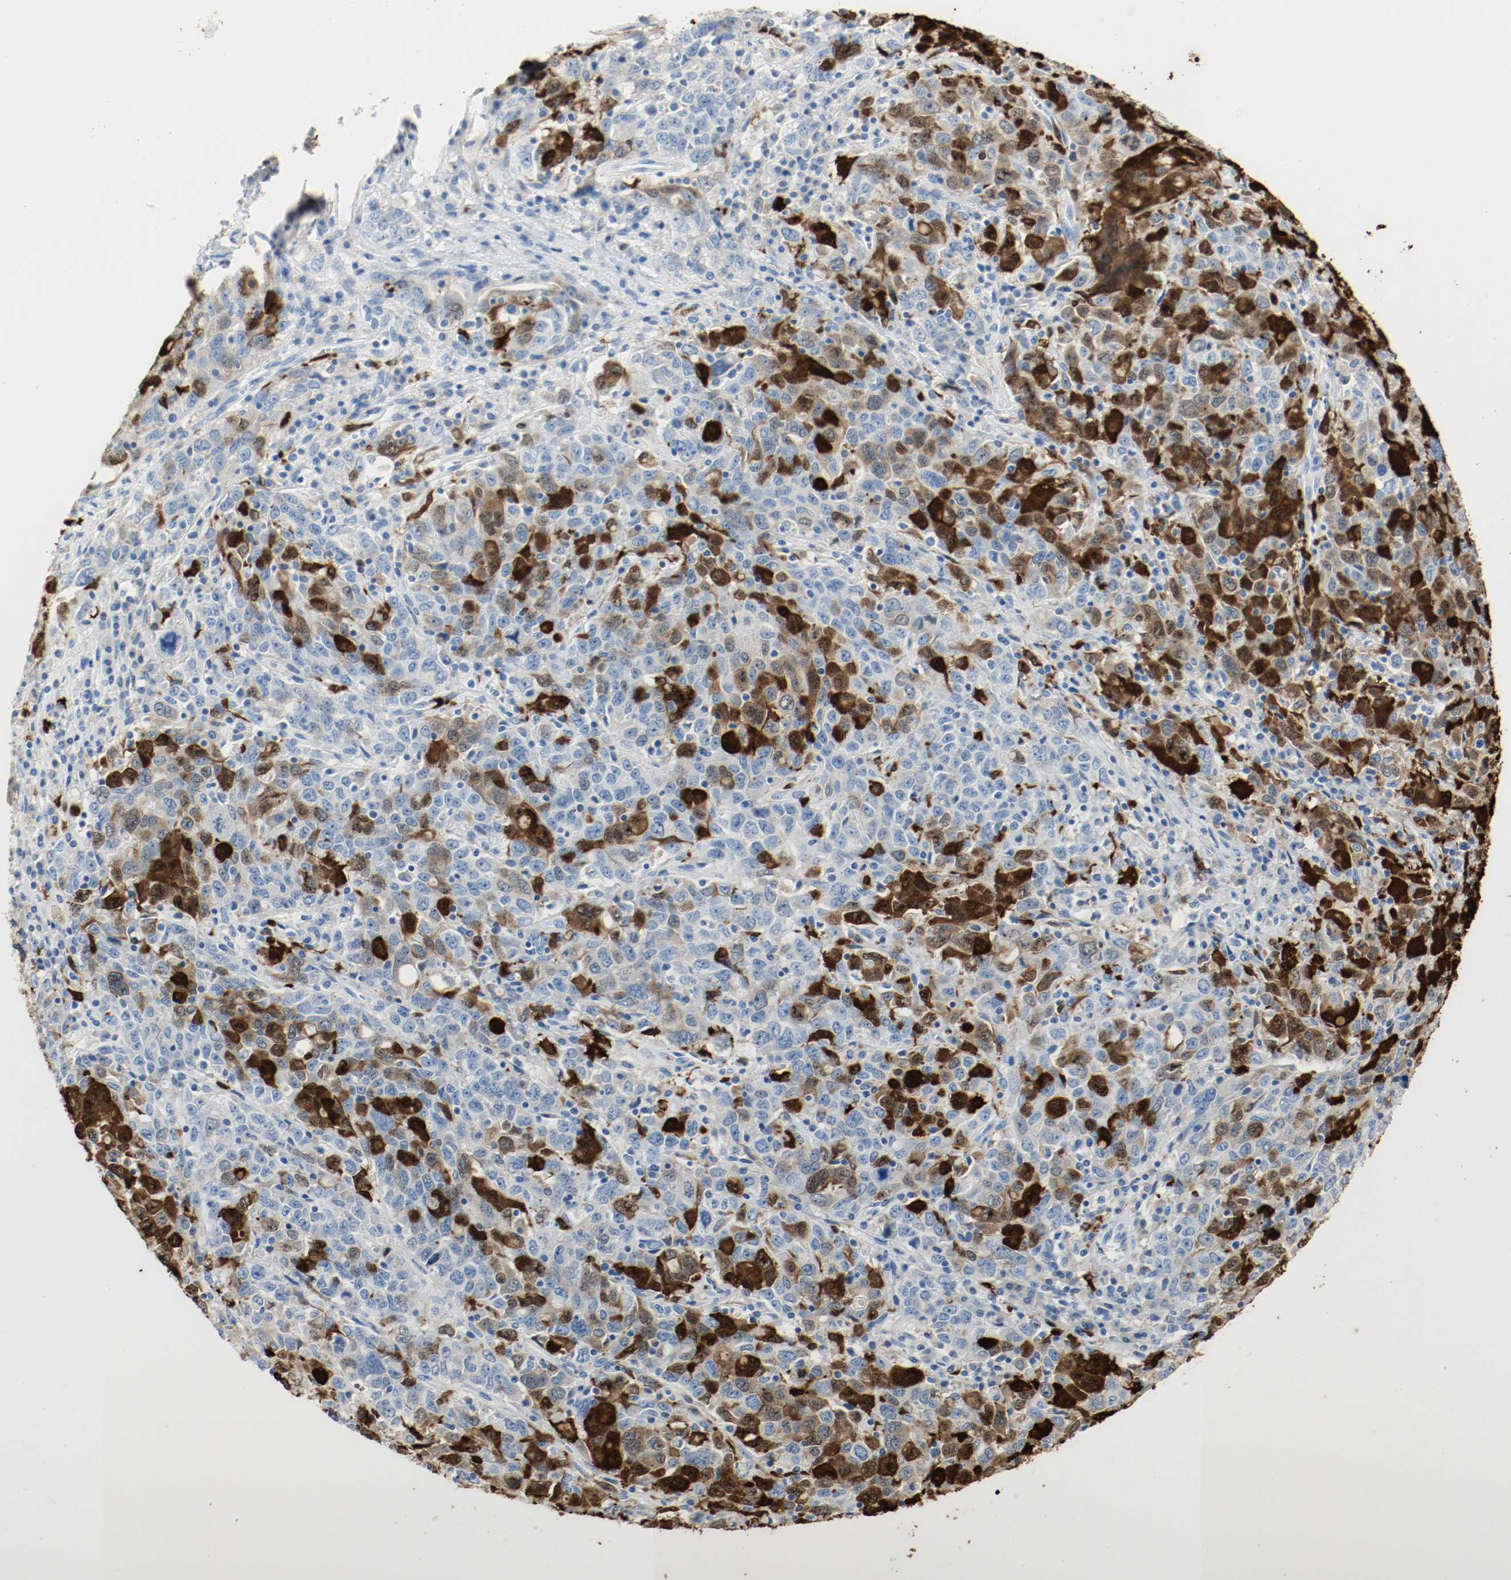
{"staining": {"intensity": "strong", "quantity": "<25%", "location": "cytoplasmic/membranous"}, "tissue": "ovarian cancer", "cell_type": "Tumor cells", "image_type": "cancer", "snomed": [{"axis": "morphology", "description": "Carcinoma, endometroid"}, {"axis": "topography", "description": "Ovary"}], "caption": "Protein positivity by immunohistochemistry displays strong cytoplasmic/membranous expression in approximately <25% of tumor cells in ovarian endometroid carcinoma.", "gene": "S100A9", "patient": {"sex": "female", "age": 62}}